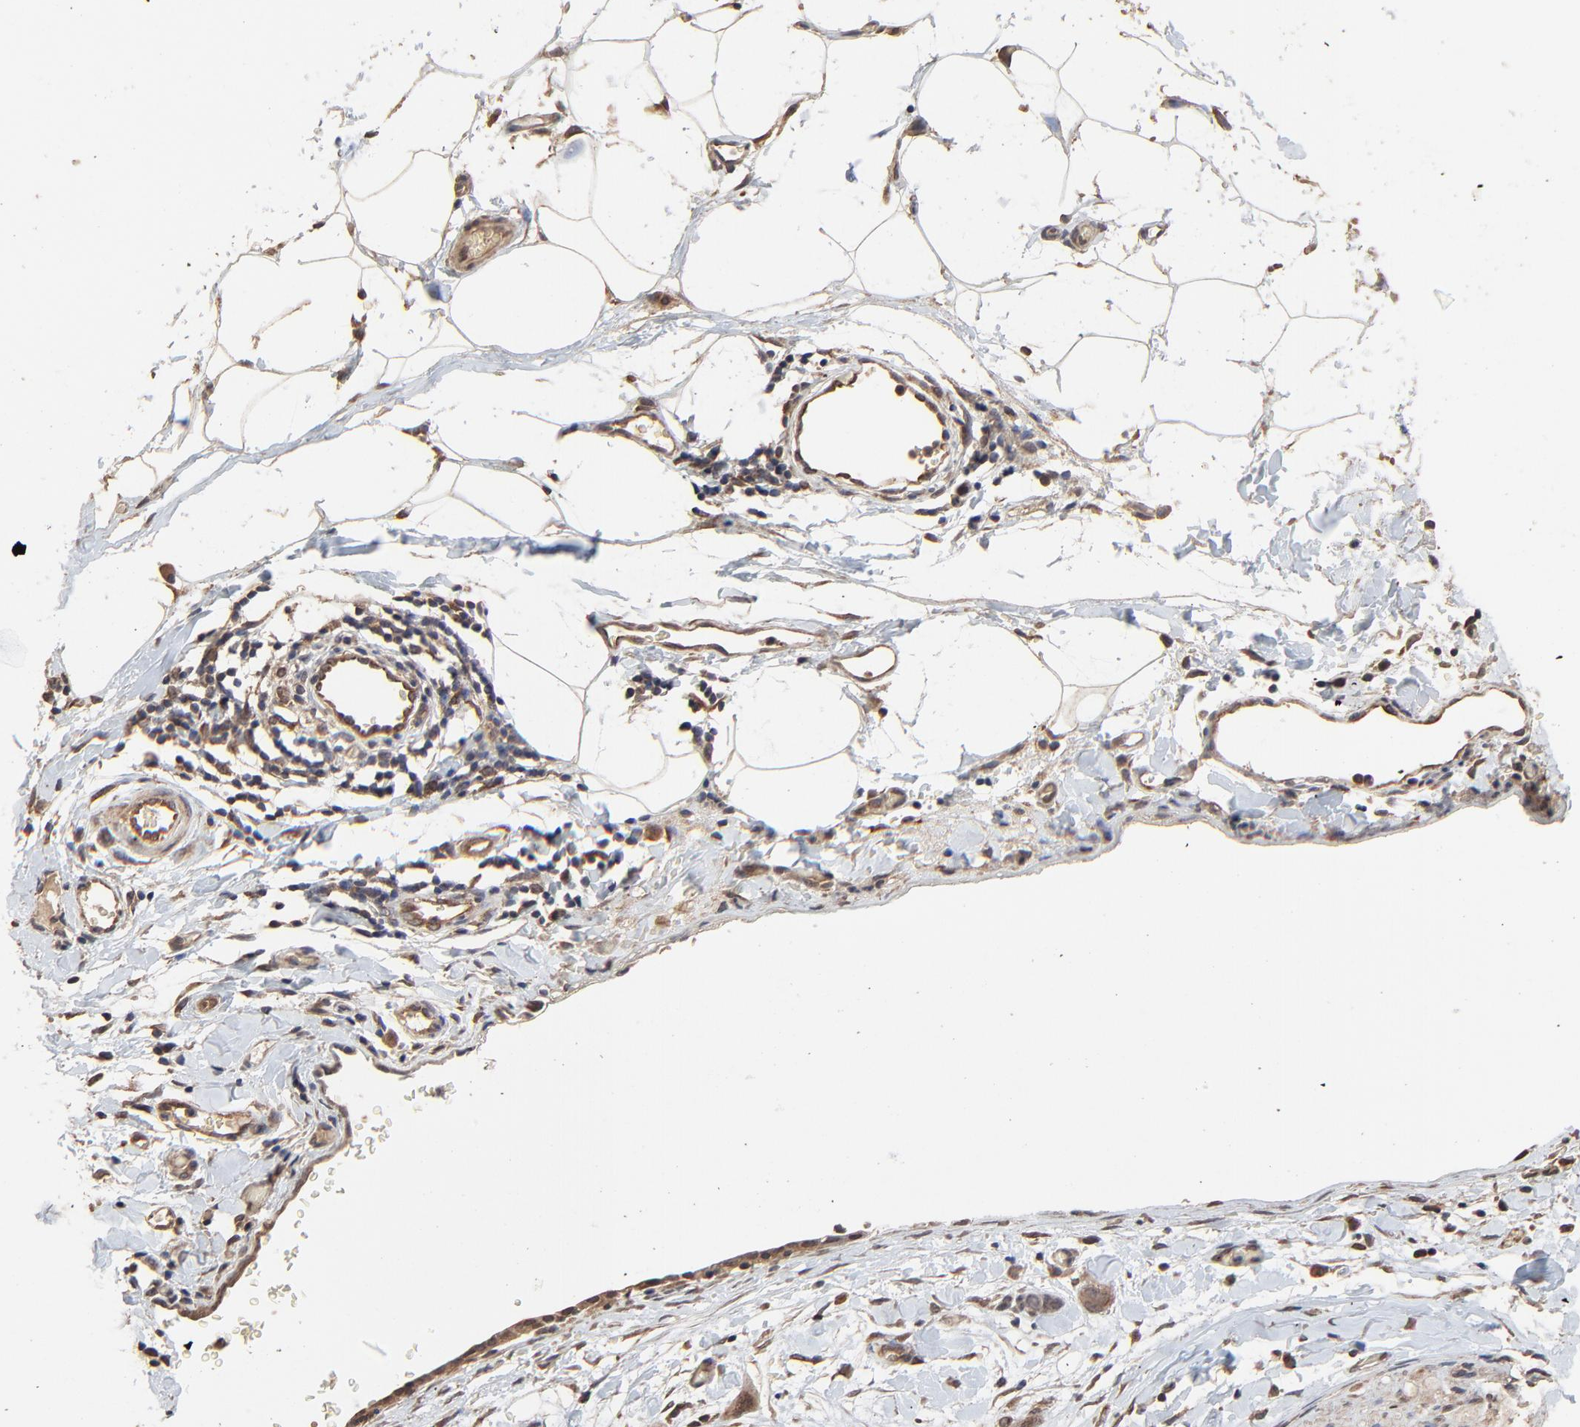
{"staining": {"intensity": "weak", "quantity": ">75%", "location": "cytoplasmic/membranous,nuclear"}, "tissue": "stomach cancer", "cell_type": "Tumor cells", "image_type": "cancer", "snomed": [{"axis": "morphology", "description": "Adenocarcinoma, NOS"}, {"axis": "topography", "description": "Stomach, upper"}], "caption": "Immunohistochemical staining of stomach adenocarcinoma shows low levels of weak cytoplasmic/membranous and nuclear expression in approximately >75% of tumor cells.", "gene": "FAM227A", "patient": {"sex": "male", "age": 47}}